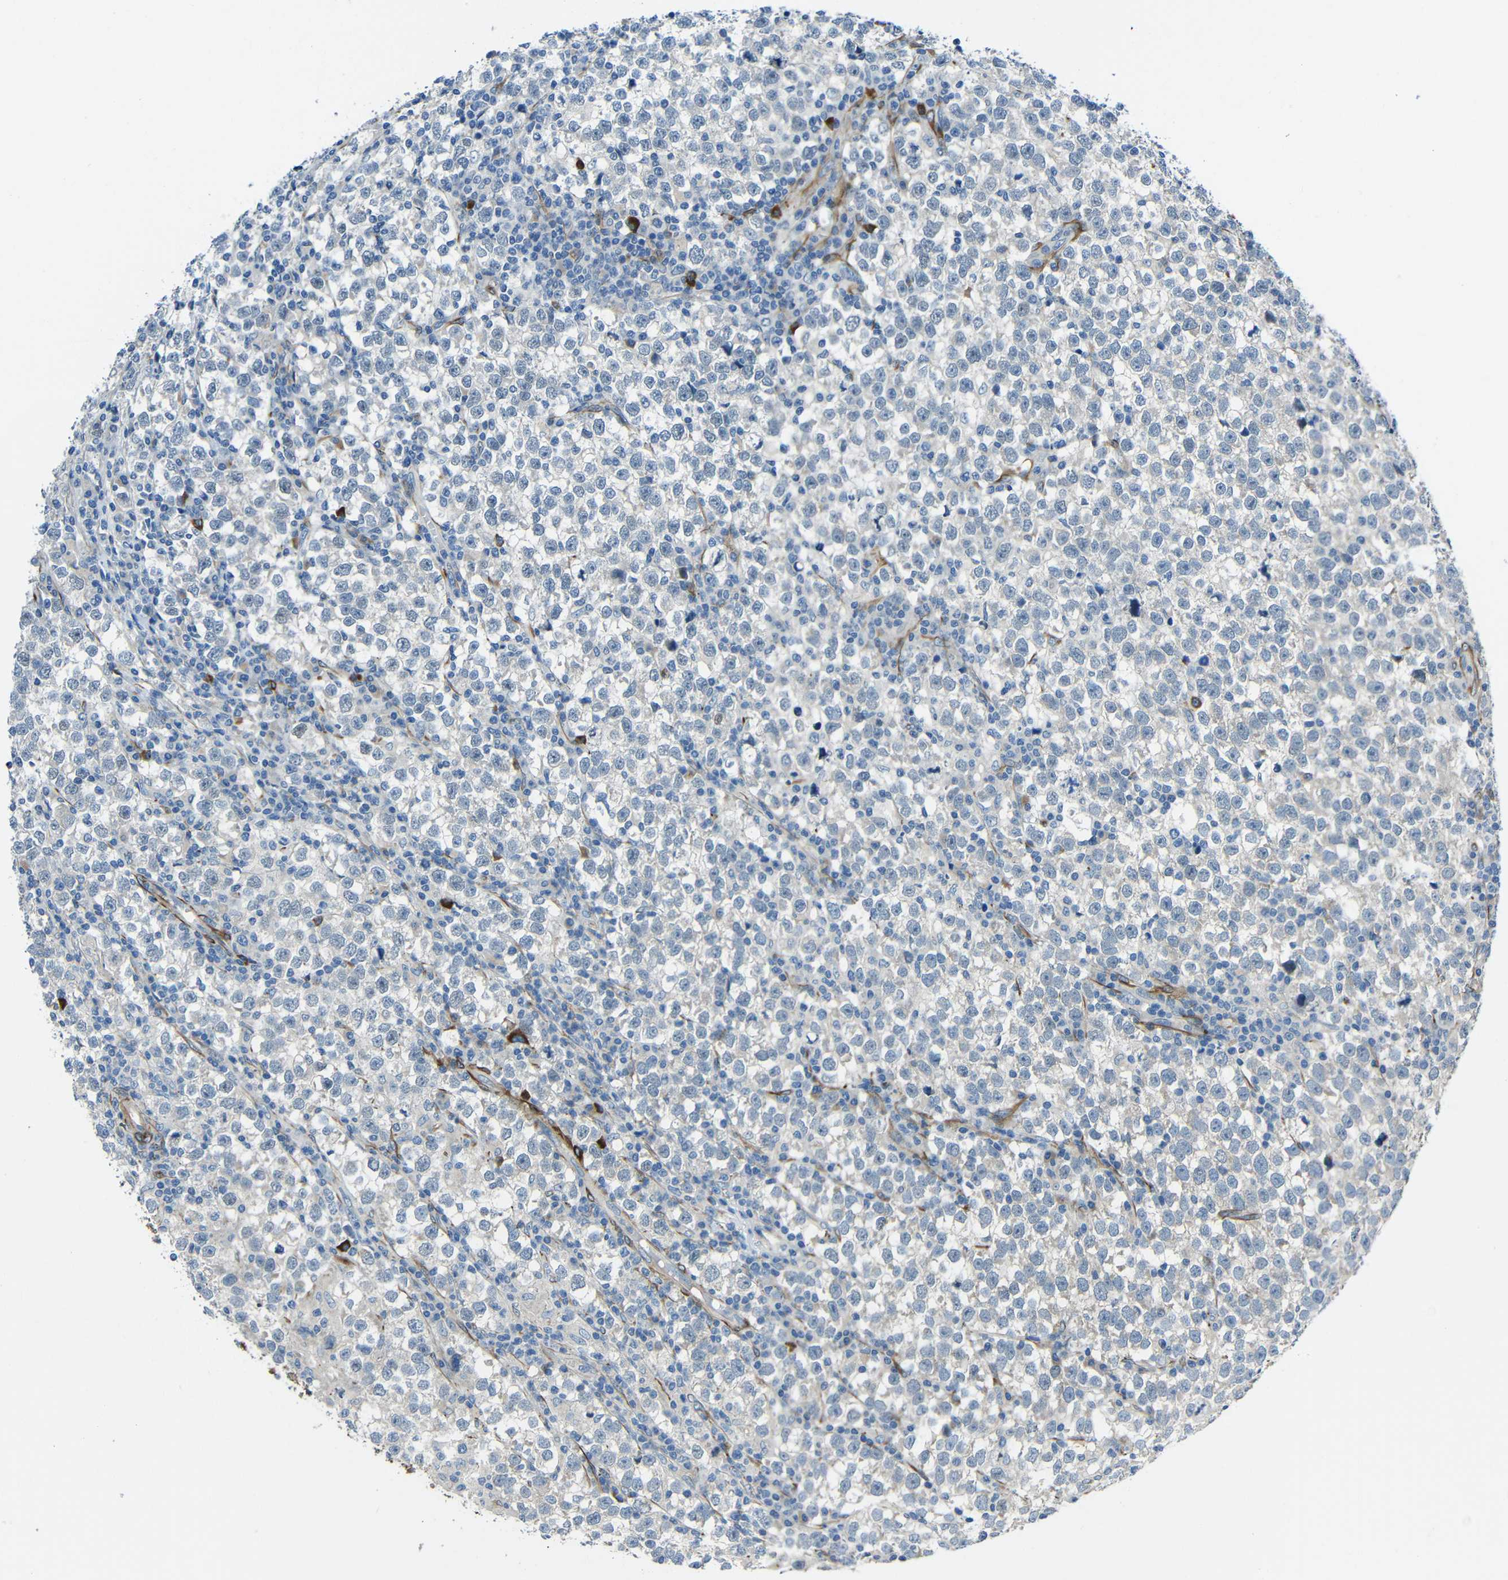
{"staining": {"intensity": "negative", "quantity": "none", "location": "none"}, "tissue": "testis cancer", "cell_type": "Tumor cells", "image_type": "cancer", "snomed": [{"axis": "morphology", "description": "Normal tissue, NOS"}, {"axis": "morphology", "description": "Seminoma, NOS"}, {"axis": "topography", "description": "Testis"}], "caption": "The photomicrograph displays no significant expression in tumor cells of testis cancer (seminoma).", "gene": "DCLK1", "patient": {"sex": "male", "age": 43}}